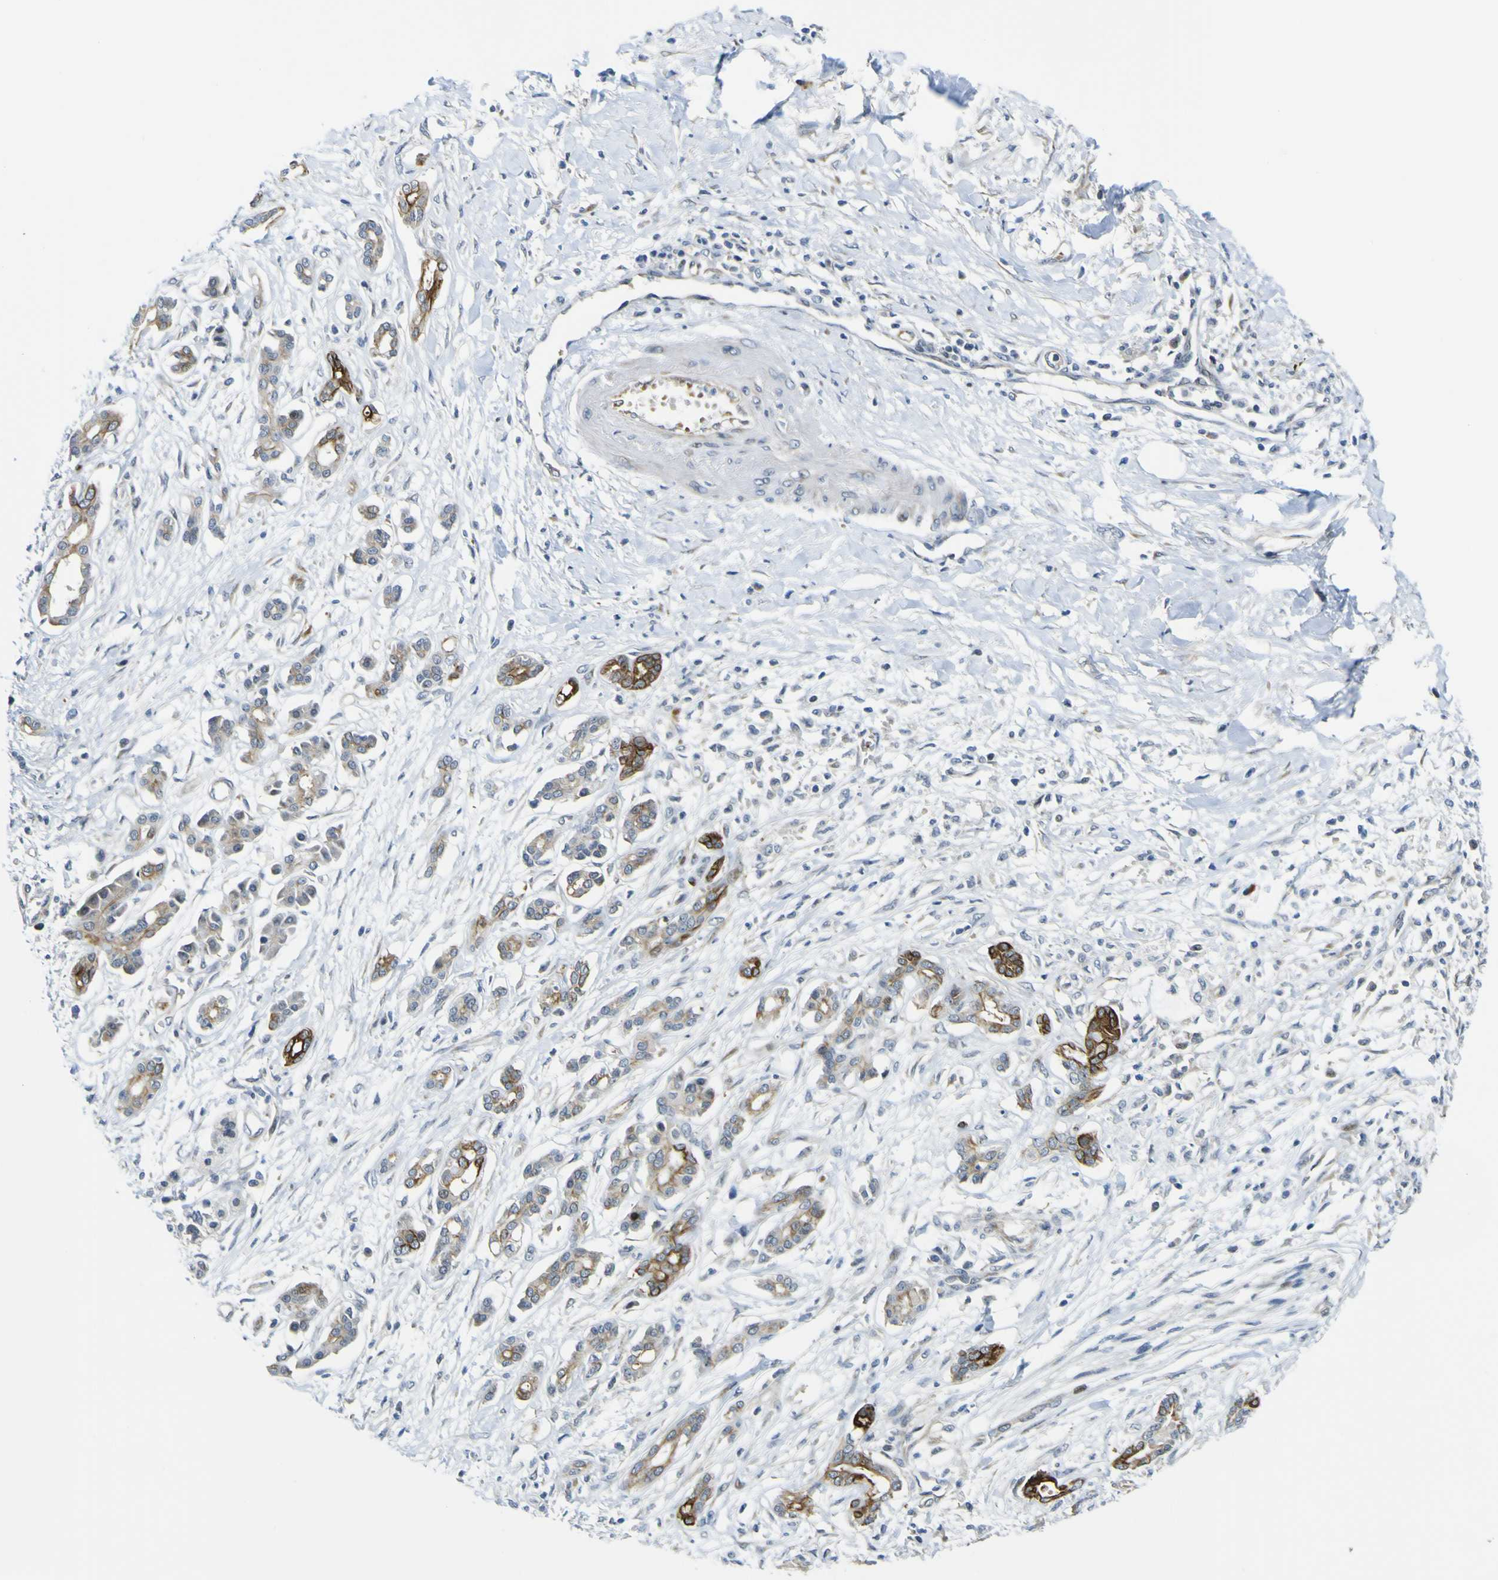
{"staining": {"intensity": "strong", "quantity": "25%-75%", "location": "cytoplasmic/membranous"}, "tissue": "pancreatic cancer", "cell_type": "Tumor cells", "image_type": "cancer", "snomed": [{"axis": "morphology", "description": "Adenocarcinoma, NOS"}, {"axis": "topography", "description": "Pancreas"}], "caption": "A micrograph showing strong cytoplasmic/membranous staining in approximately 25%-75% of tumor cells in pancreatic cancer (adenocarcinoma), as visualized by brown immunohistochemical staining.", "gene": "KDM7A", "patient": {"sex": "male", "age": 56}}